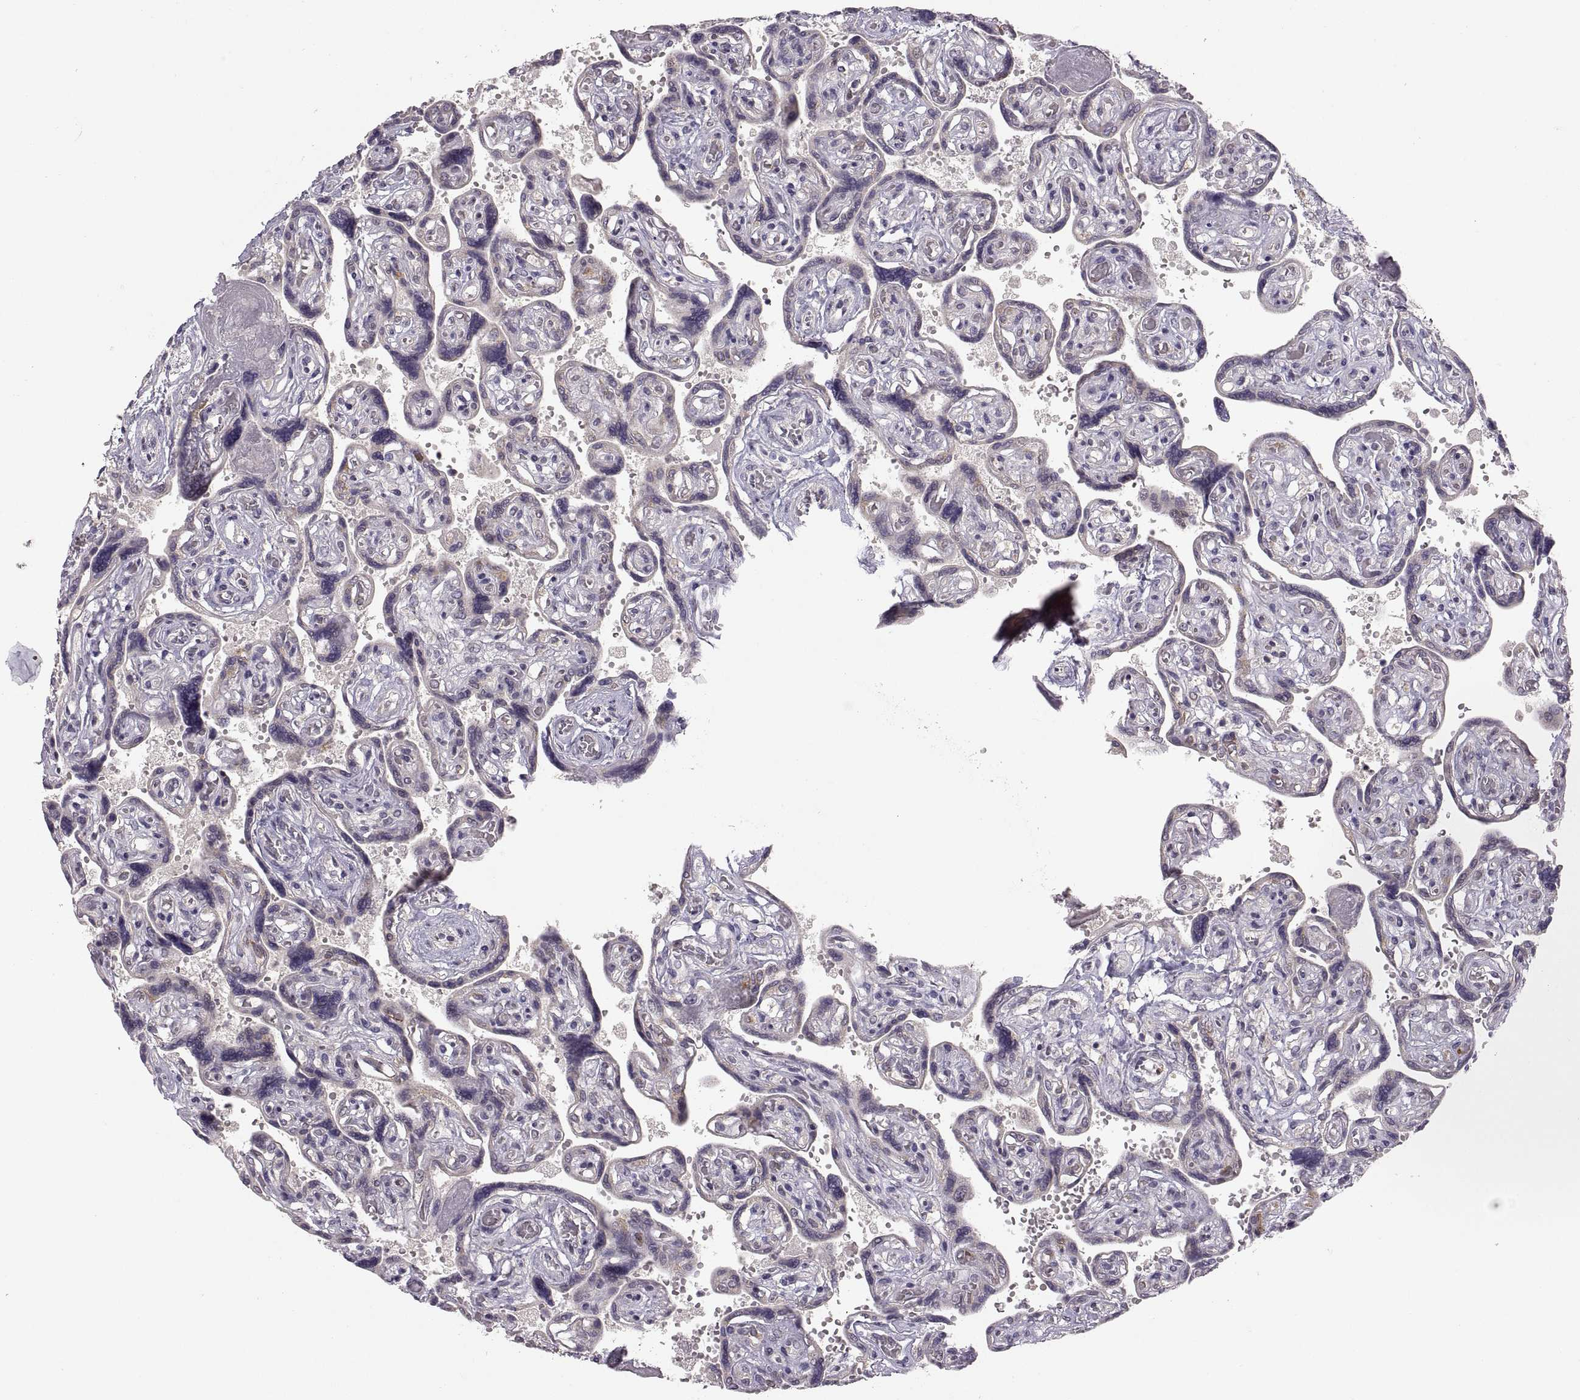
{"staining": {"intensity": "negative", "quantity": "none", "location": "none"}, "tissue": "placenta", "cell_type": "Decidual cells", "image_type": "normal", "snomed": [{"axis": "morphology", "description": "Normal tissue, NOS"}, {"axis": "topography", "description": "Placenta"}], "caption": "The photomicrograph reveals no significant expression in decidual cells of placenta. (DAB IHC visualized using brightfield microscopy, high magnification).", "gene": "HMGCR", "patient": {"sex": "female", "age": 32}}